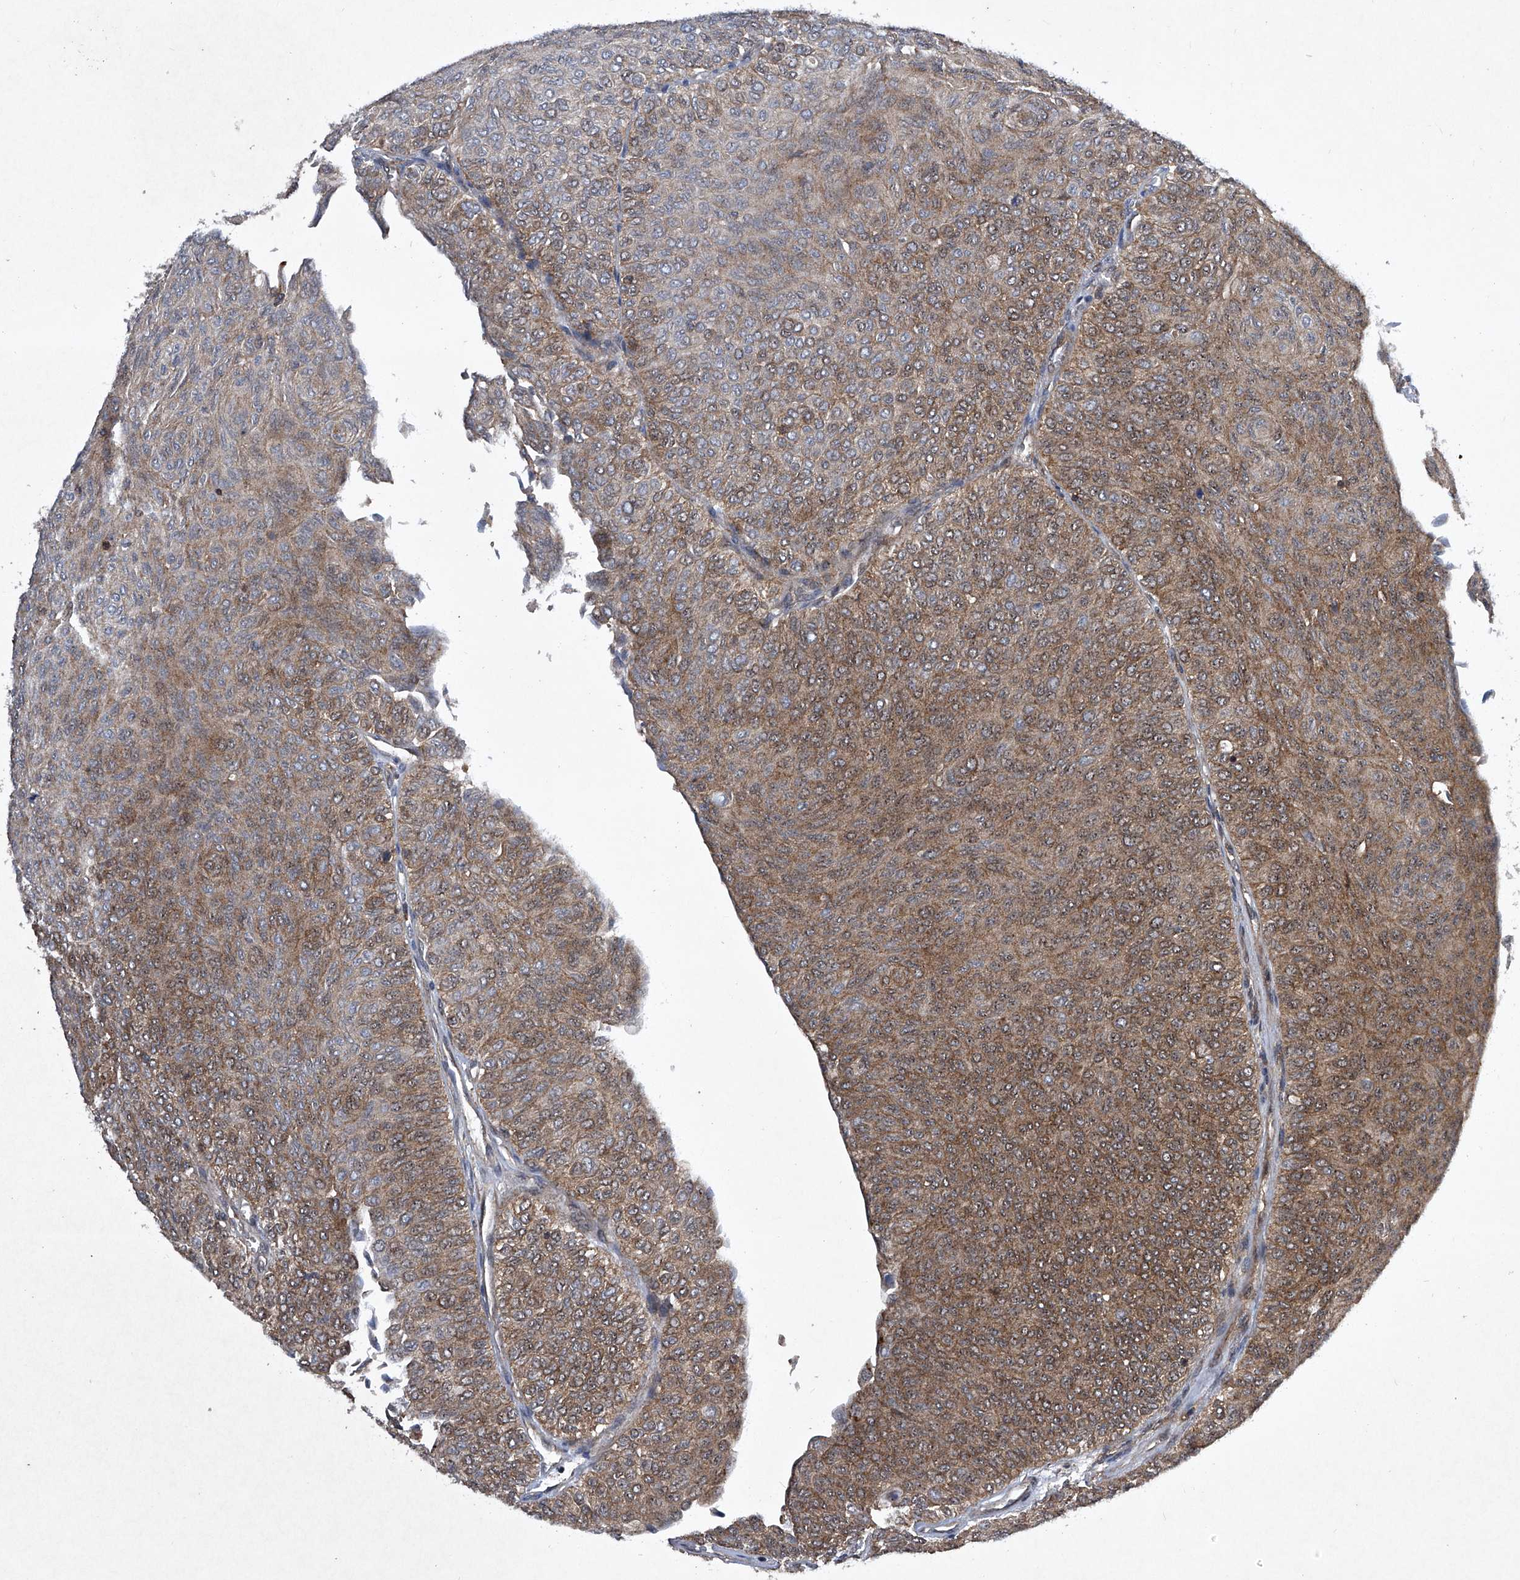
{"staining": {"intensity": "strong", "quantity": "25%-75%", "location": "cytoplasmic/membranous,nuclear"}, "tissue": "urothelial cancer", "cell_type": "Tumor cells", "image_type": "cancer", "snomed": [{"axis": "morphology", "description": "Urothelial carcinoma, Low grade"}, {"axis": "topography", "description": "Urinary bladder"}], "caption": "A photomicrograph of low-grade urothelial carcinoma stained for a protein shows strong cytoplasmic/membranous and nuclear brown staining in tumor cells. (brown staining indicates protein expression, while blue staining denotes nuclei).", "gene": "CISH", "patient": {"sex": "male", "age": 78}}